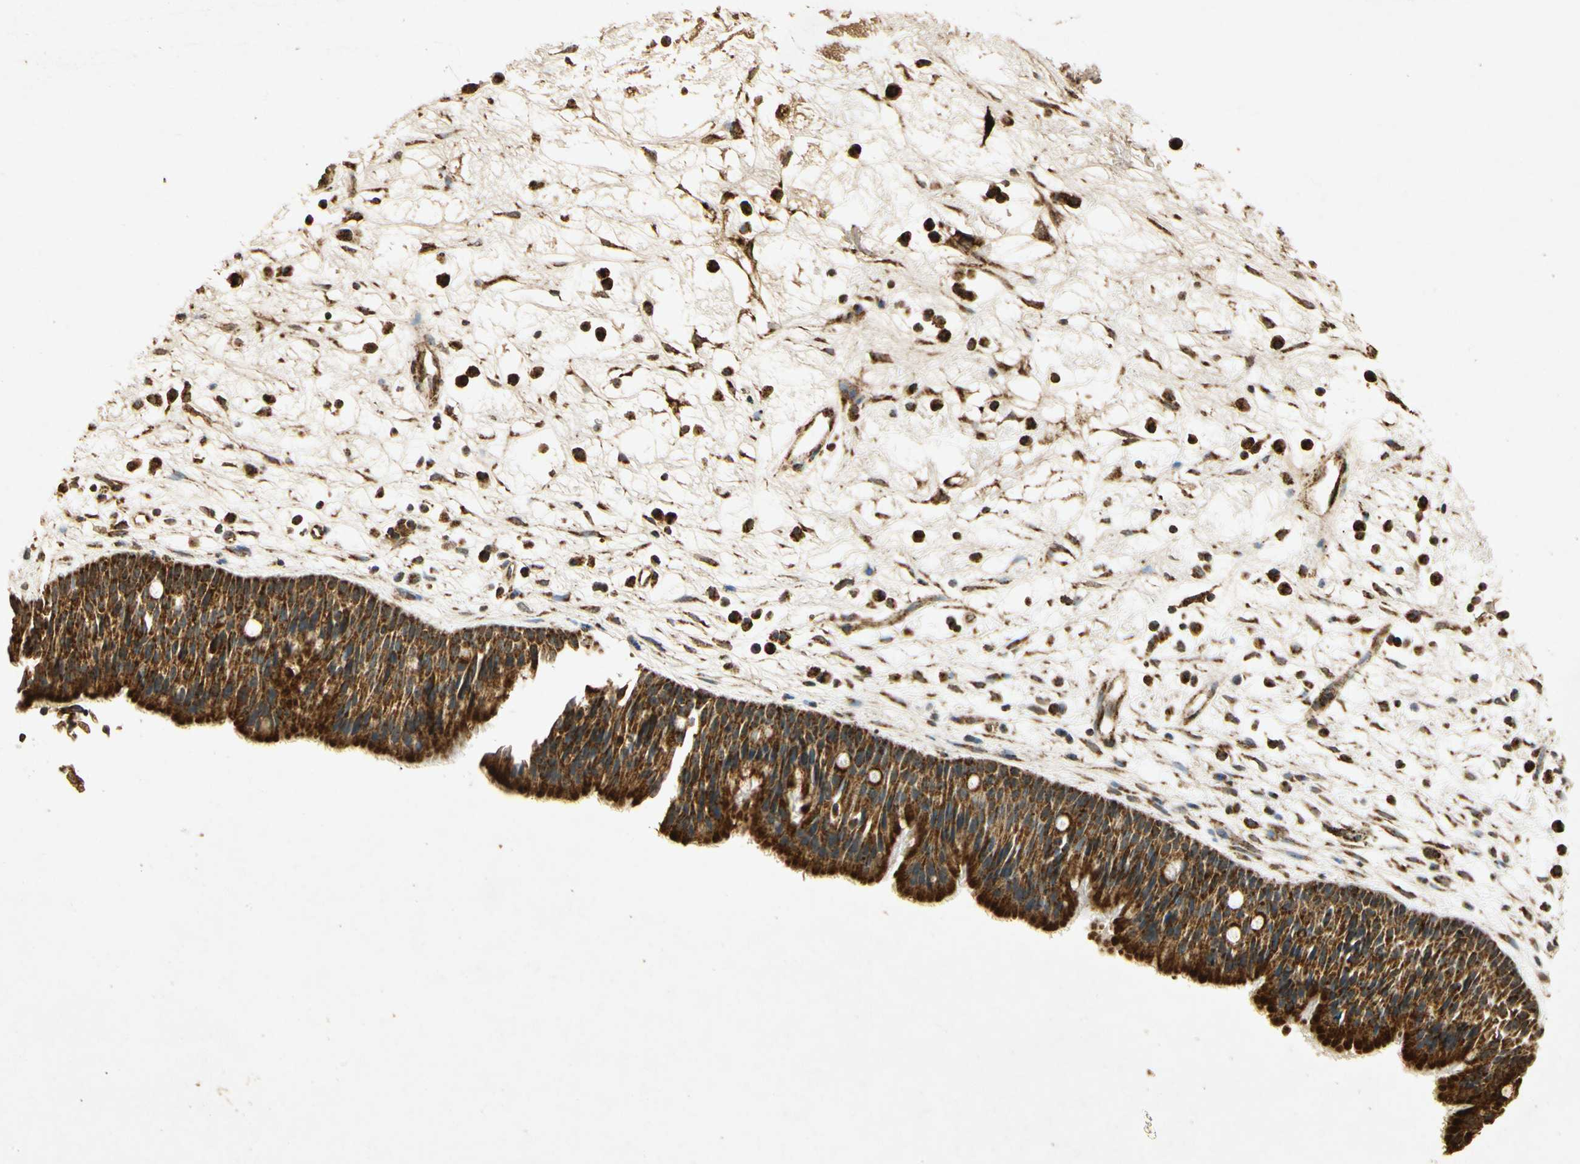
{"staining": {"intensity": "strong", "quantity": ">75%", "location": "cytoplasmic/membranous"}, "tissue": "nasopharynx", "cell_type": "Respiratory epithelial cells", "image_type": "normal", "snomed": [{"axis": "morphology", "description": "Normal tissue, NOS"}, {"axis": "topography", "description": "Nasopharynx"}], "caption": "Protein staining displays strong cytoplasmic/membranous positivity in about >75% of respiratory epithelial cells in unremarkable nasopharynx. (Stains: DAB in brown, nuclei in blue, Microscopy: brightfield microscopy at high magnification).", "gene": "PRDX3", "patient": {"sex": "male", "age": 13}}